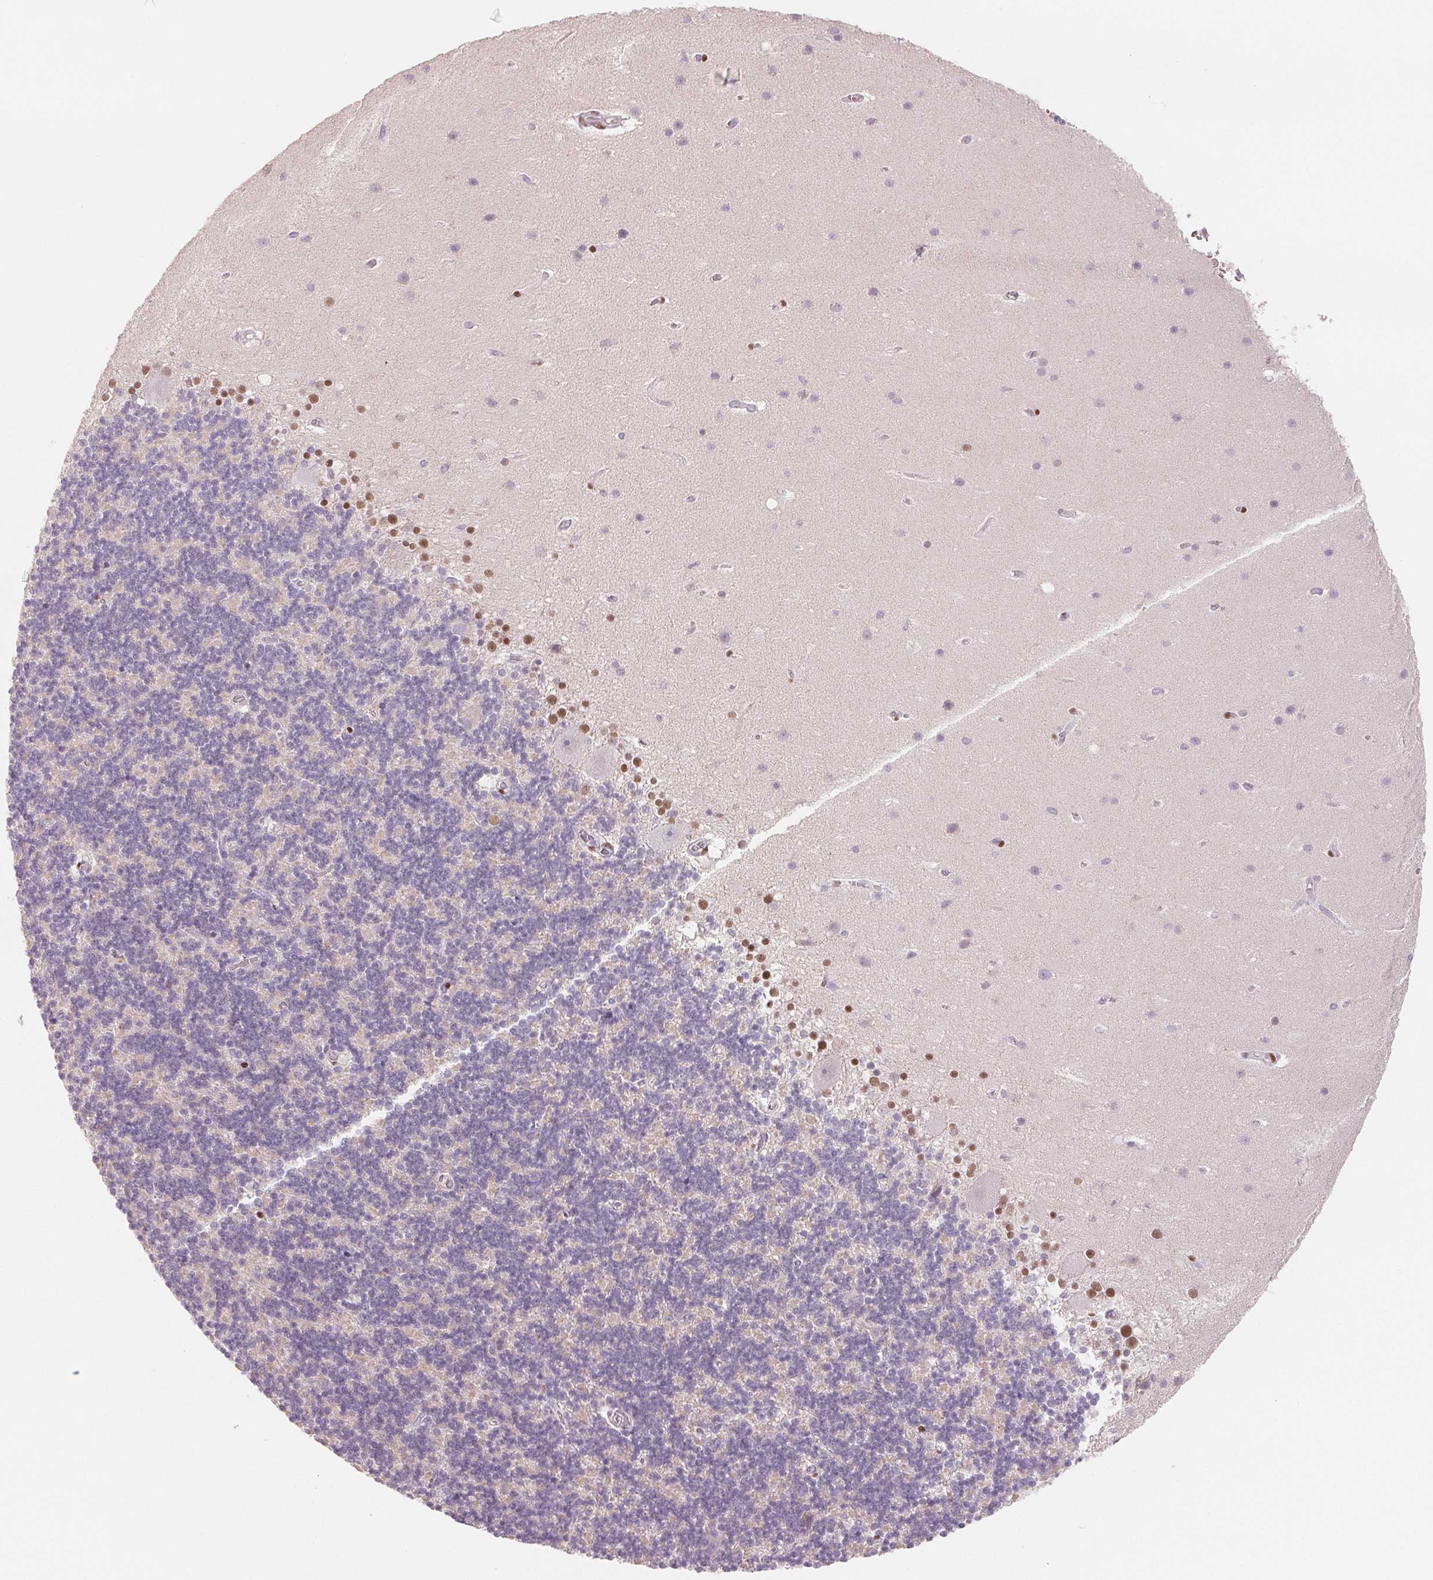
{"staining": {"intensity": "negative", "quantity": "none", "location": "none"}, "tissue": "cerebellum", "cell_type": "Cells in granular layer", "image_type": "normal", "snomed": [{"axis": "morphology", "description": "Normal tissue, NOS"}, {"axis": "topography", "description": "Cerebellum"}], "caption": "This is a micrograph of immunohistochemistry staining of benign cerebellum, which shows no positivity in cells in granular layer.", "gene": "SMARCD3", "patient": {"sex": "male", "age": 70}}